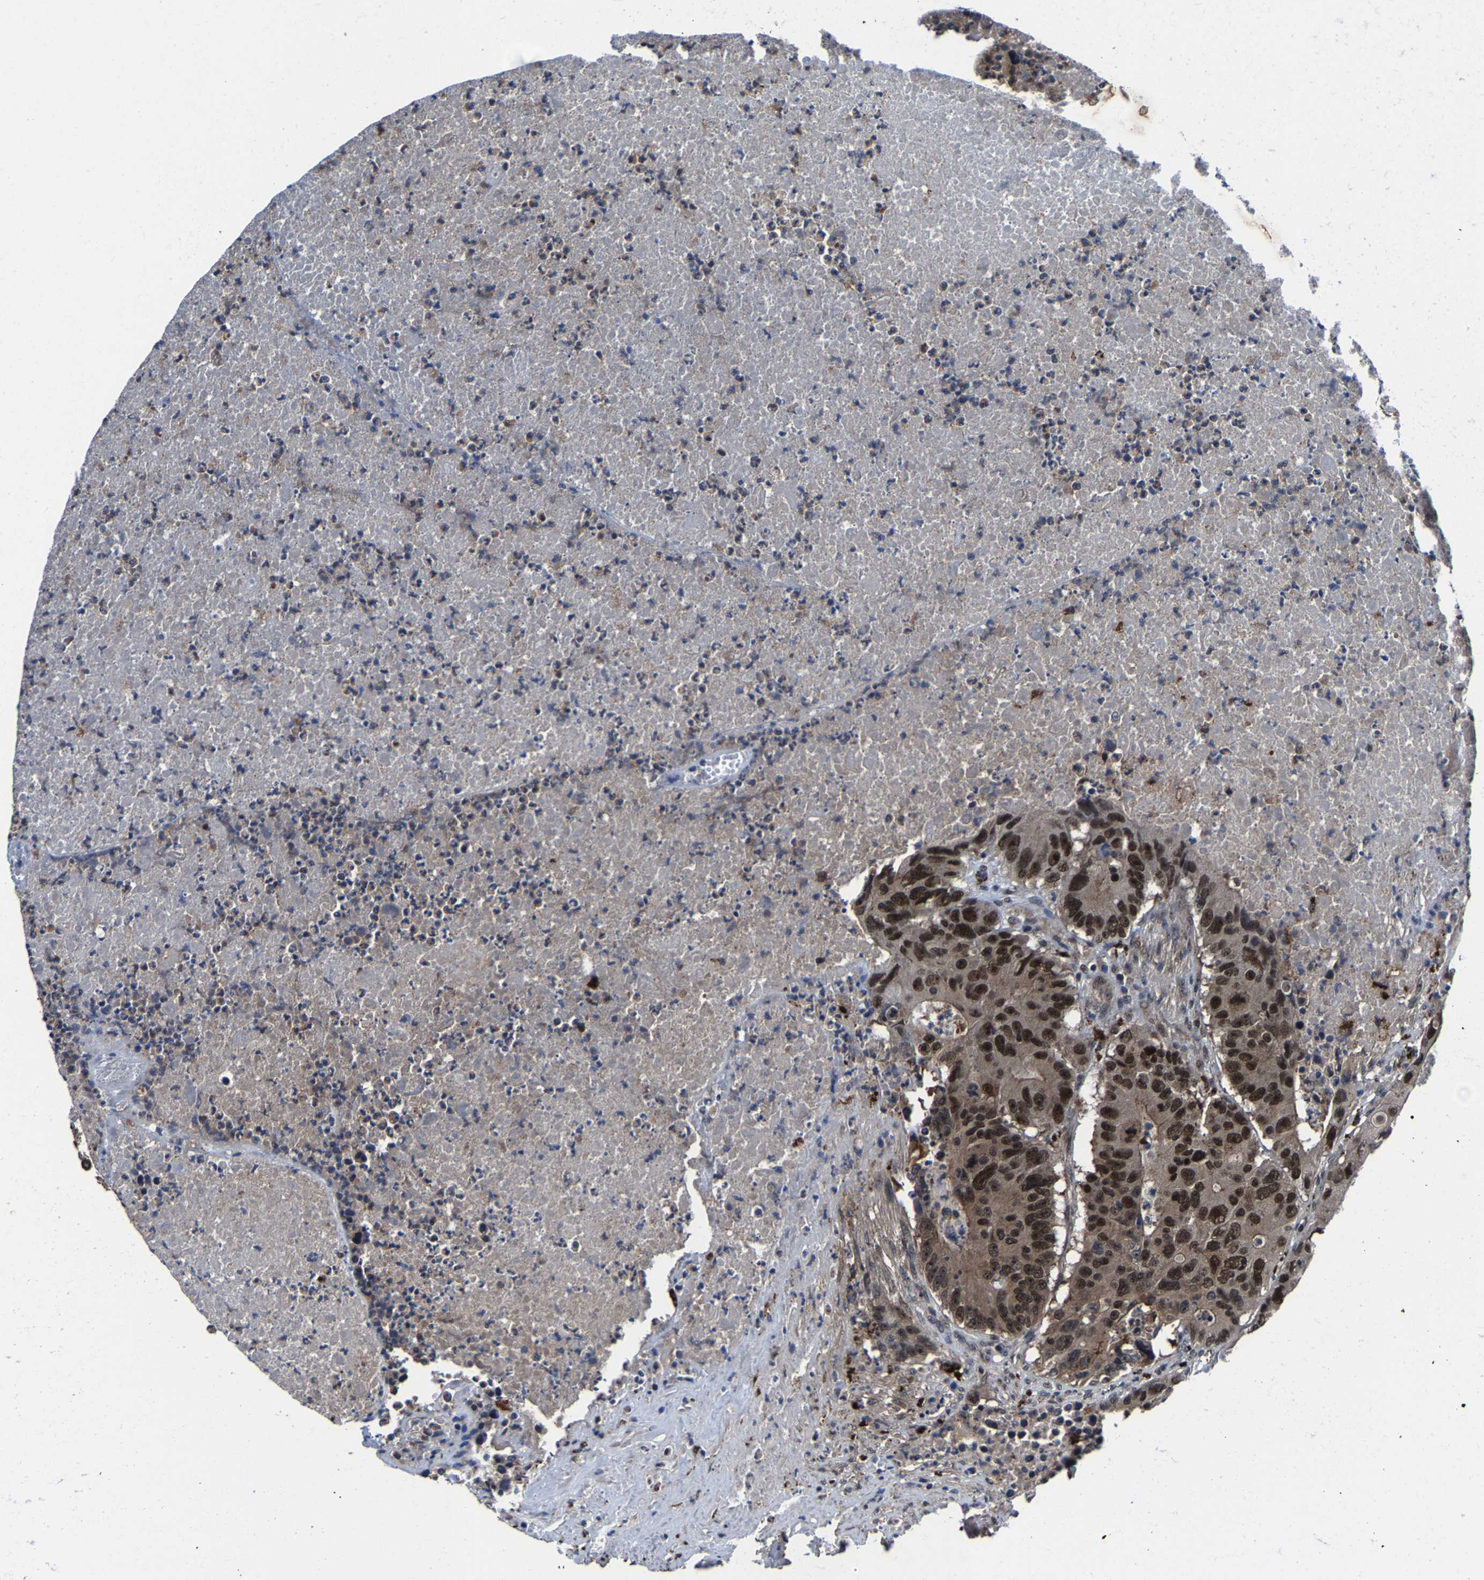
{"staining": {"intensity": "moderate", "quantity": ">75%", "location": "cytoplasmic/membranous,nuclear"}, "tissue": "colorectal cancer", "cell_type": "Tumor cells", "image_type": "cancer", "snomed": [{"axis": "morphology", "description": "Adenocarcinoma, NOS"}, {"axis": "topography", "description": "Colon"}], "caption": "Immunohistochemistry (IHC) of human colorectal cancer reveals medium levels of moderate cytoplasmic/membranous and nuclear positivity in about >75% of tumor cells.", "gene": "ZCCHC7", "patient": {"sex": "male", "age": 87}}